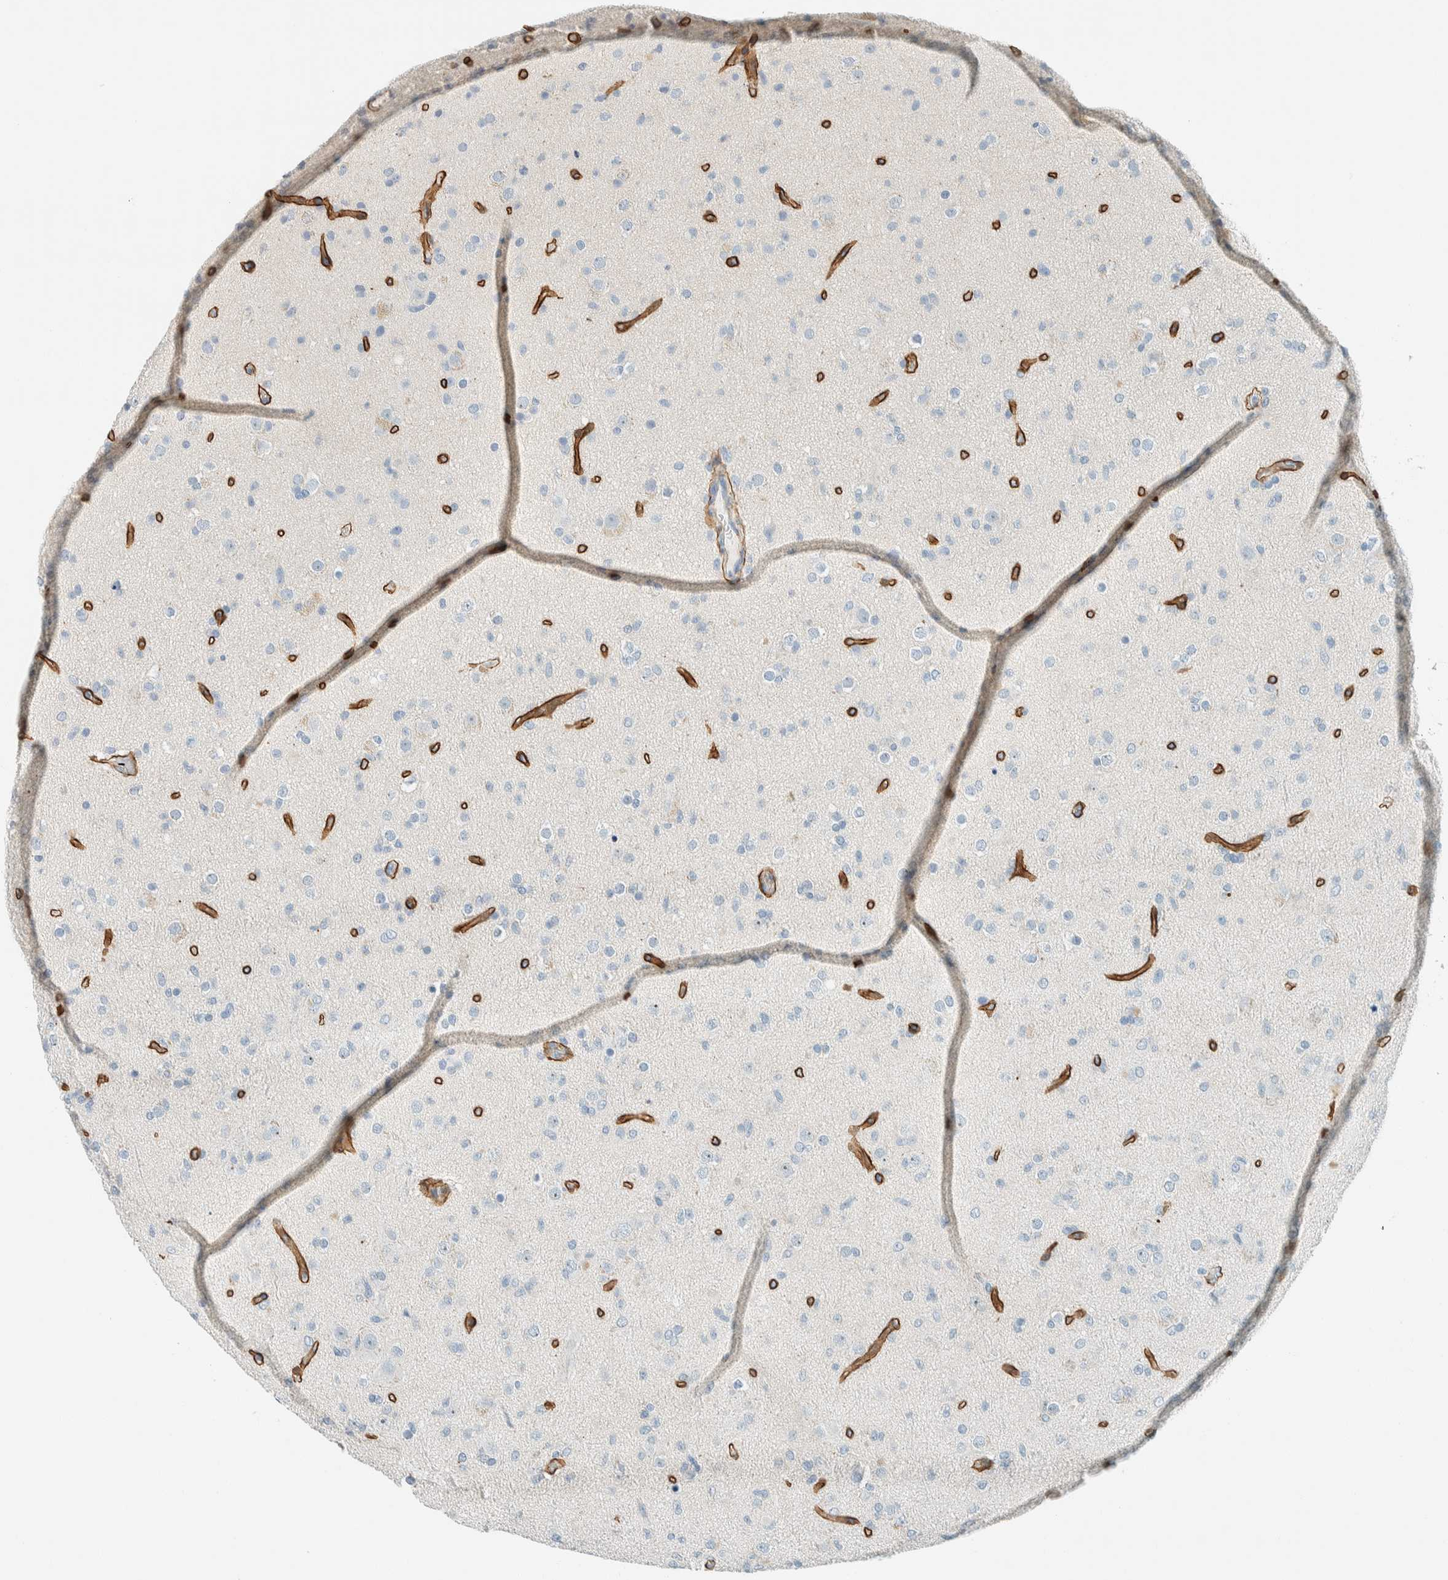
{"staining": {"intensity": "negative", "quantity": "none", "location": "none"}, "tissue": "glioma", "cell_type": "Tumor cells", "image_type": "cancer", "snomed": [{"axis": "morphology", "description": "Glioma, malignant, Low grade"}, {"axis": "topography", "description": "Brain"}], "caption": "Photomicrograph shows no protein expression in tumor cells of low-grade glioma (malignant) tissue.", "gene": "SLFN12", "patient": {"sex": "male", "age": 65}}